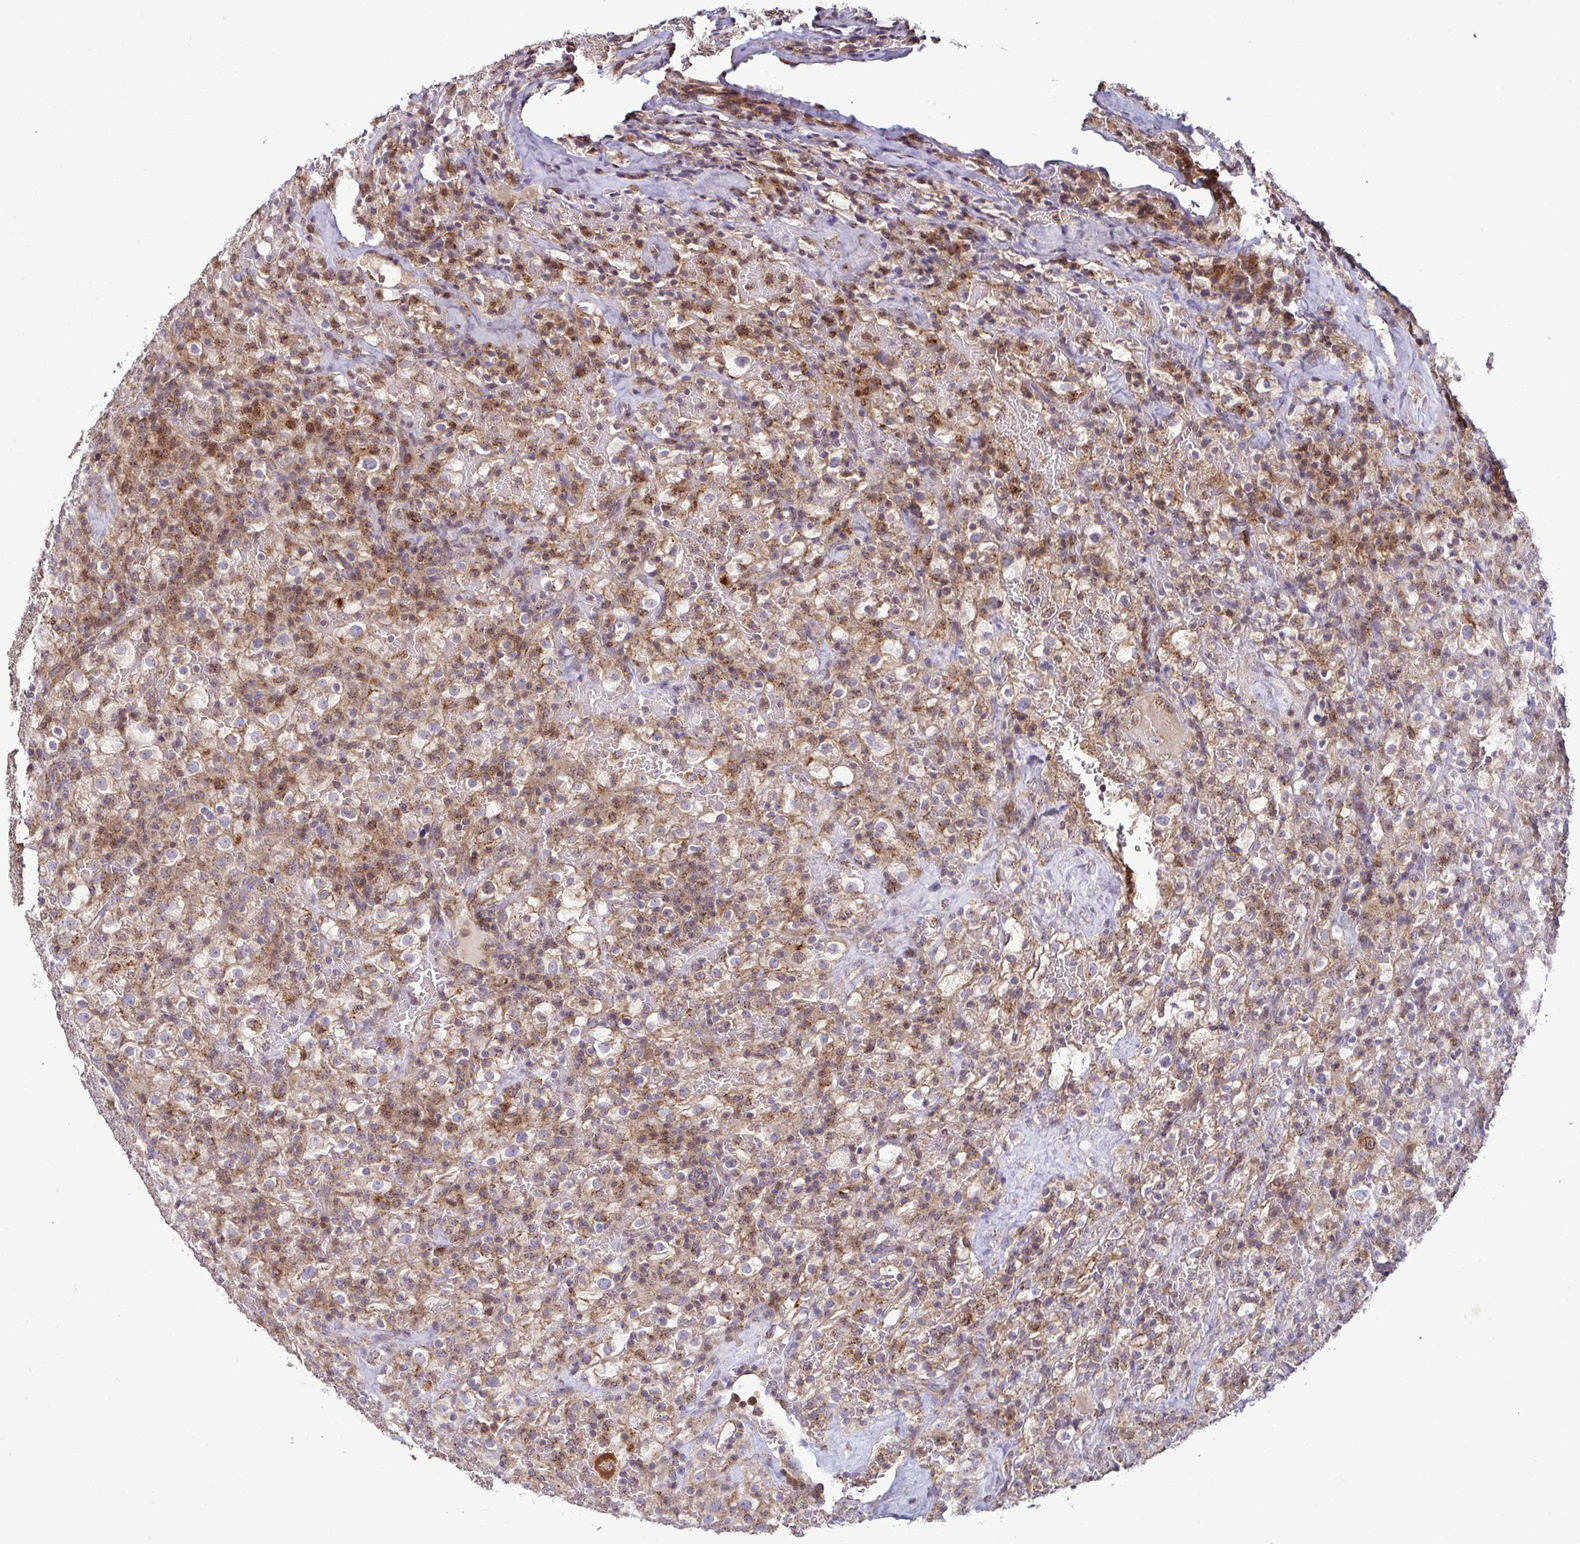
{"staining": {"intensity": "moderate", "quantity": ">75%", "location": "cytoplasmic/membranous"}, "tissue": "renal cancer", "cell_type": "Tumor cells", "image_type": "cancer", "snomed": [{"axis": "morphology", "description": "Adenocarcinoma, NOS"}, {"axis": "topography", "description": "Kidney"}], "caption": "Protein expression analysis of human adenocarcinoma (renal) reveals moderate cytoplasmic/membranous expression in about >75% of tumor cells.", "gene": "SPRY1", "patient": {"sex": "female", "age": 74}}